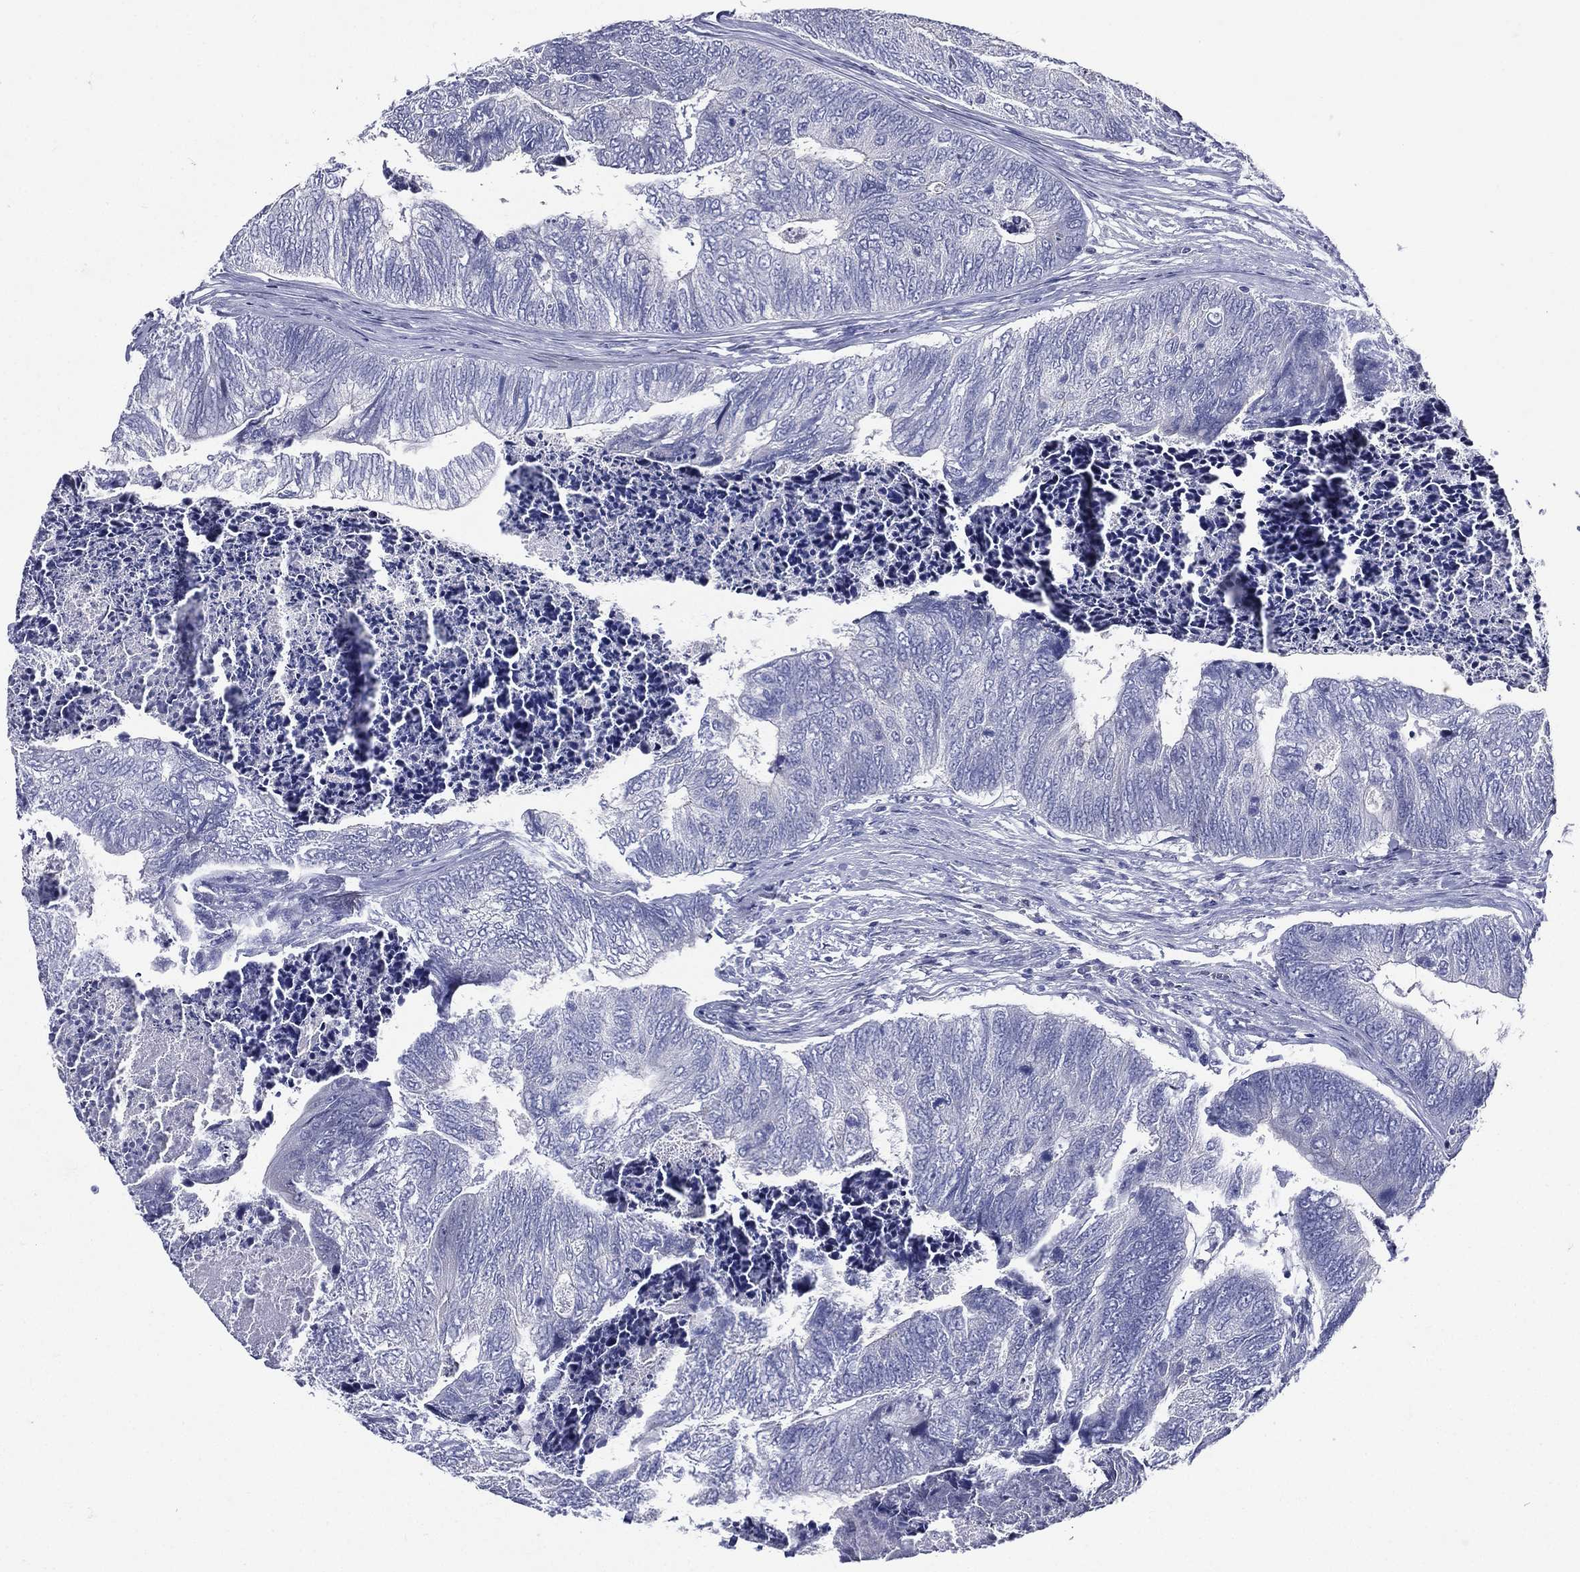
{"staining": {"intensity": "negative", "quantity": "none", "location": "none"}, "tissue": "colorectal cancer", "cell_type": "Tumor cells", "image_type": "cancer", "snomed": [{"axis": "morphology", "description": "Adenocarcinoma, NOS"}, {"axis": "topography", "description": "Colon"}], "caption": "High power microscopy image of an IHC photomicrograph of colorectal adenocarcinoma, revealing no significant positivity in tumor cells.", "gene": "TGM1", "patient": {"sex": "female", "age": 67}}